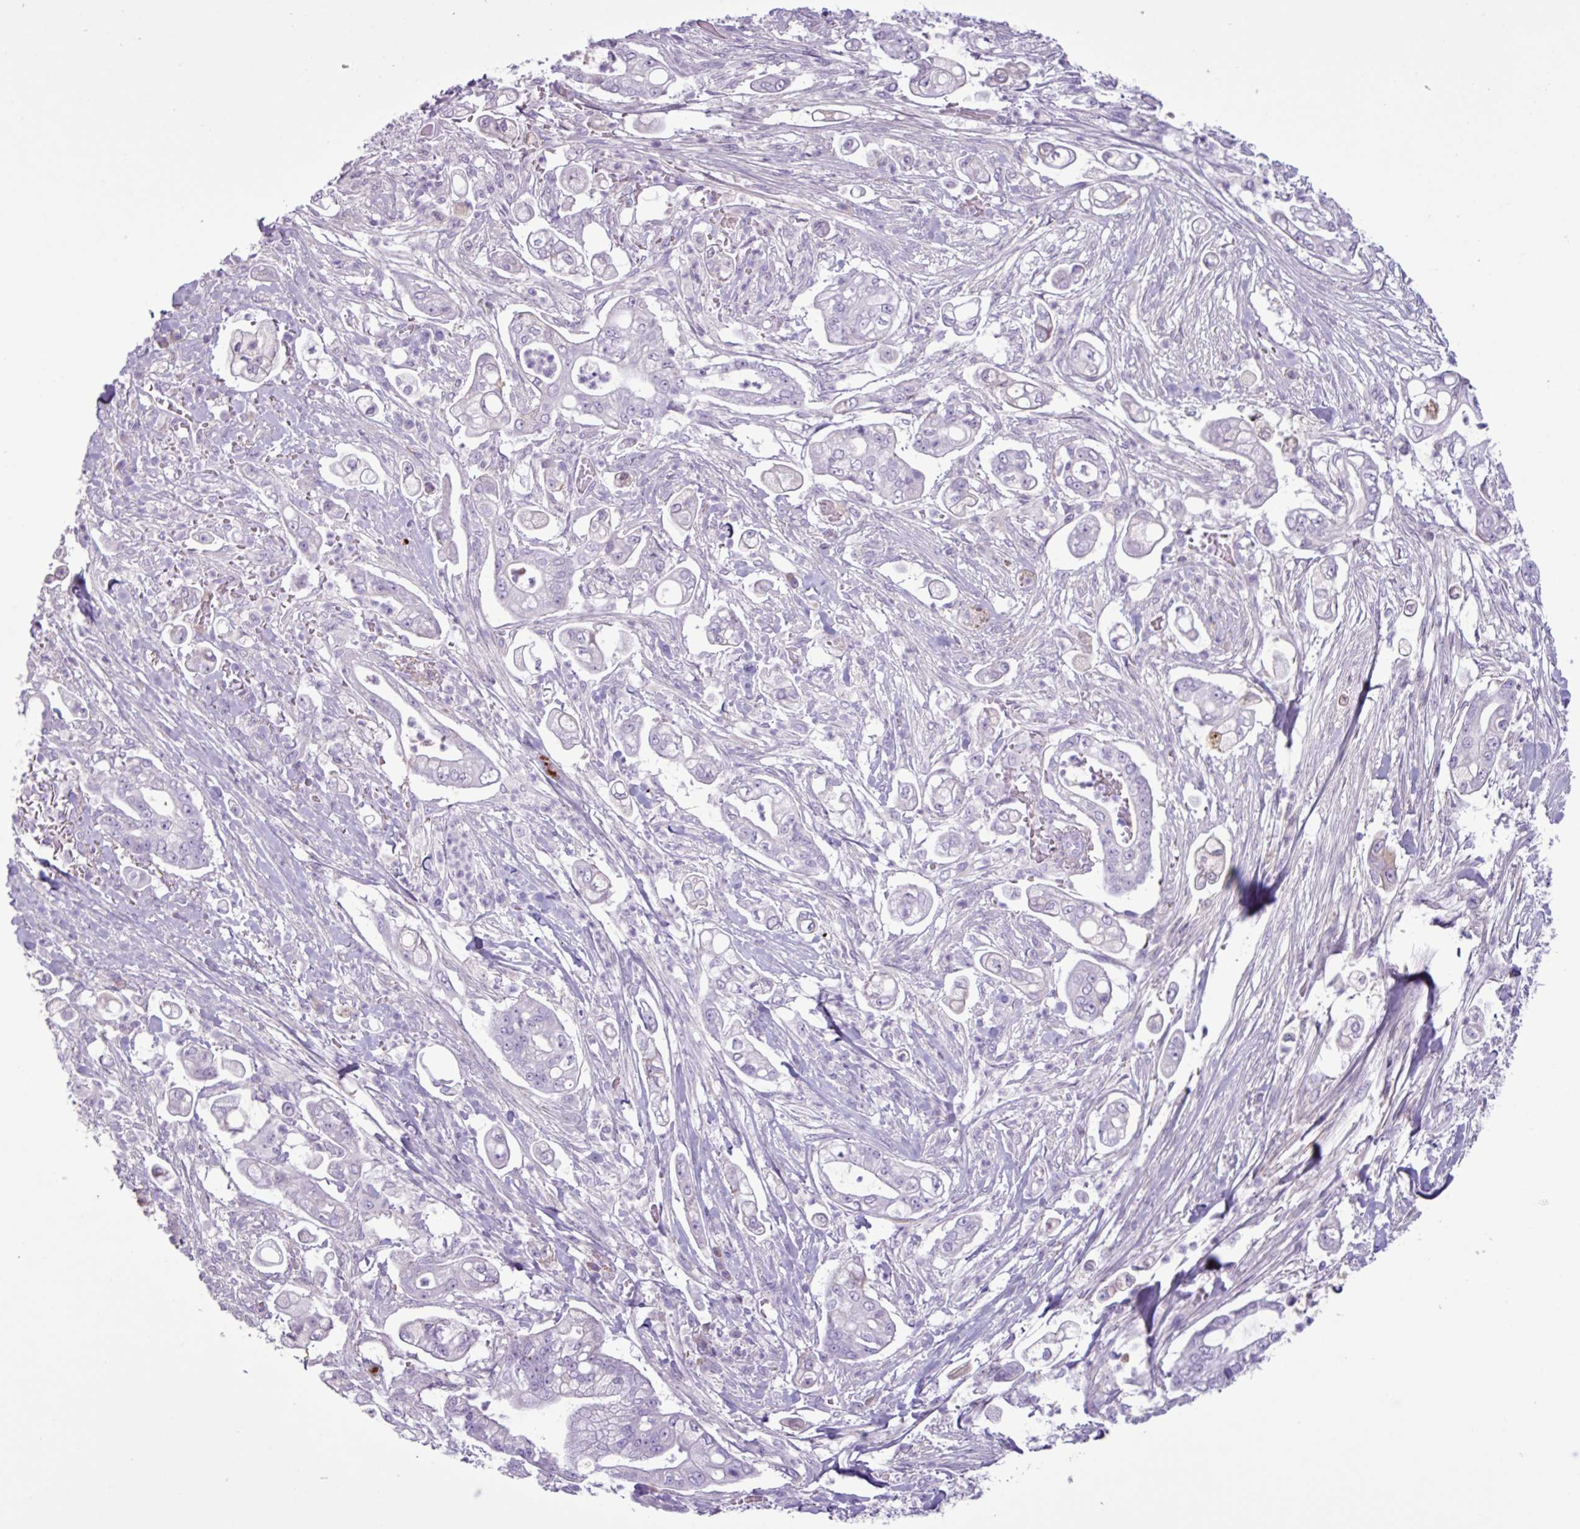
{"staining": {"intensity": "negative", "quantity": "none", "location": "none"}, "tissue": "pancreatic cancer", "cell_type": "Tumor cells", "image_type": "cancer", "snomed": [{"axis": "morphology", "description": "Adenocarcinoma, NOS"}, {"axis": "topography", "description": "Pancreas"}], "caption": "Tumor cells show no significant protein expression in pancreatic adenocarcinoma.", "gene": "C4B", "patient": {"sex": "female", "age": 69}}